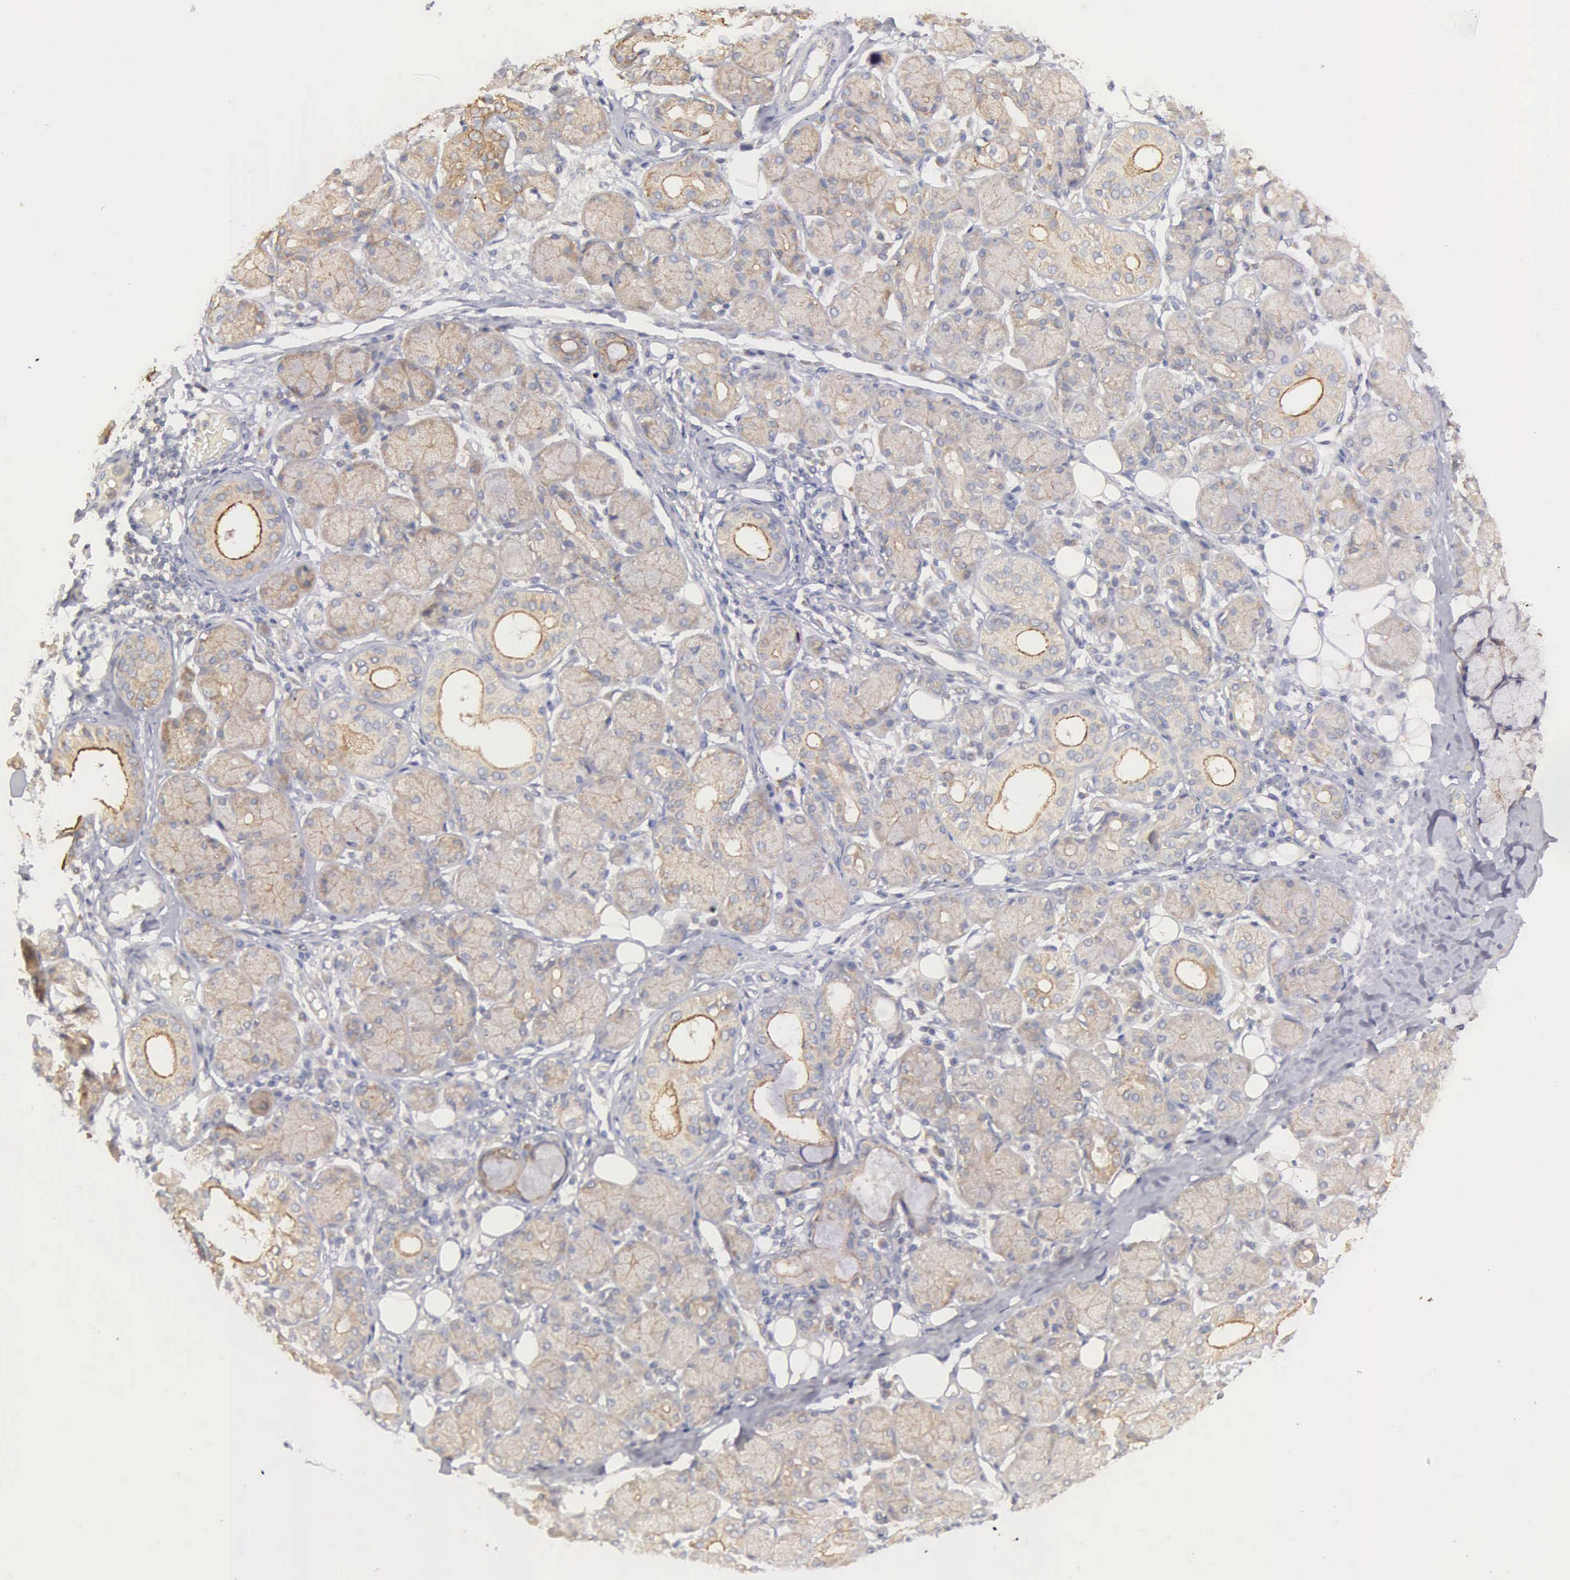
{"staining": {"intensity": "moderate", "quantity": ">75%", "location": "cytoplasmic/membranous"}, "tissue": "salivary gland", "cell_type": "Glandular cells", "image_type": "normal", "snomed": [{"axis": "morphology", "description": "Normal tissue, NOS"}, {"axis": "topography", "description": "Salivary gland"}, {"axis": "topography", "description": "Peripheral nerve tissue"}], "caption": "Immunohistochemistry (IHC) of benign salivary gland displays medium levels of moderate cytoplasmic/membranous staining in about >75% of glandular cells.", "gene": "TXLNG", "patient": {"sex": "male", "age": 62}}